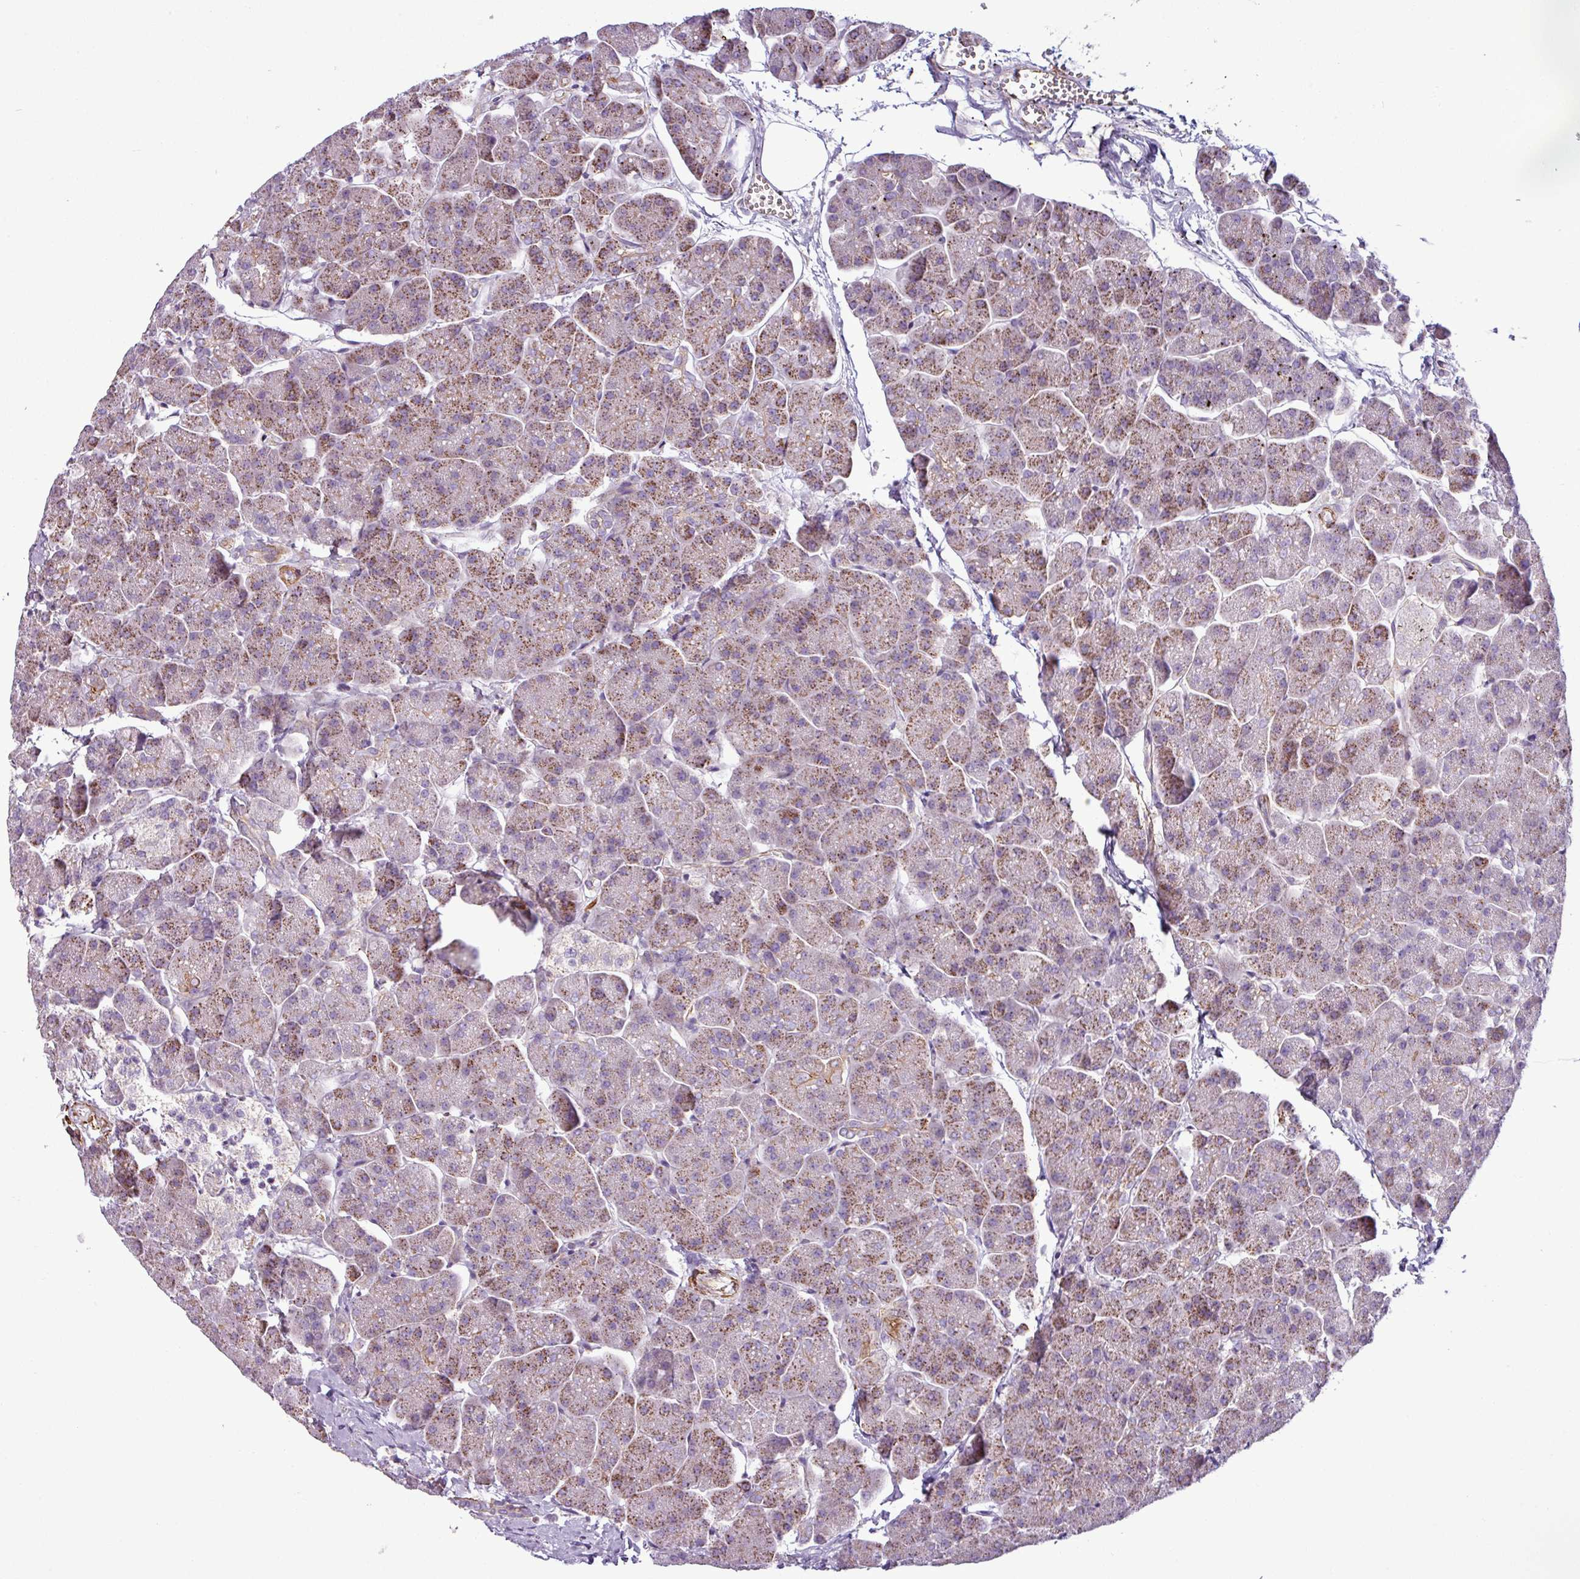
{"staining": {"intensity": "weak", "quantity": ">75%", "location": "cytoplasmic/membranous"}, "tissue": "pancreas", "cell_type": "Exocrine glandular cells", "image_type": "normal", "snomed": [{"axis": "morphology", "description": "Normal tissue, NOS"}, {"axis": "topography", "description": "Pancreas"}, {"axis": "topography", "description": "Peripheral nerve tissue"}], "caption": "This micrograph displays immunohistochemistry staining of normal human pancreas, with low weak cytoplasmic/membranous staining in approximately >75% of exocrine glandular cells.", "gene": "BTN2A2", "patient": {"sex": "male", "age": 54}}